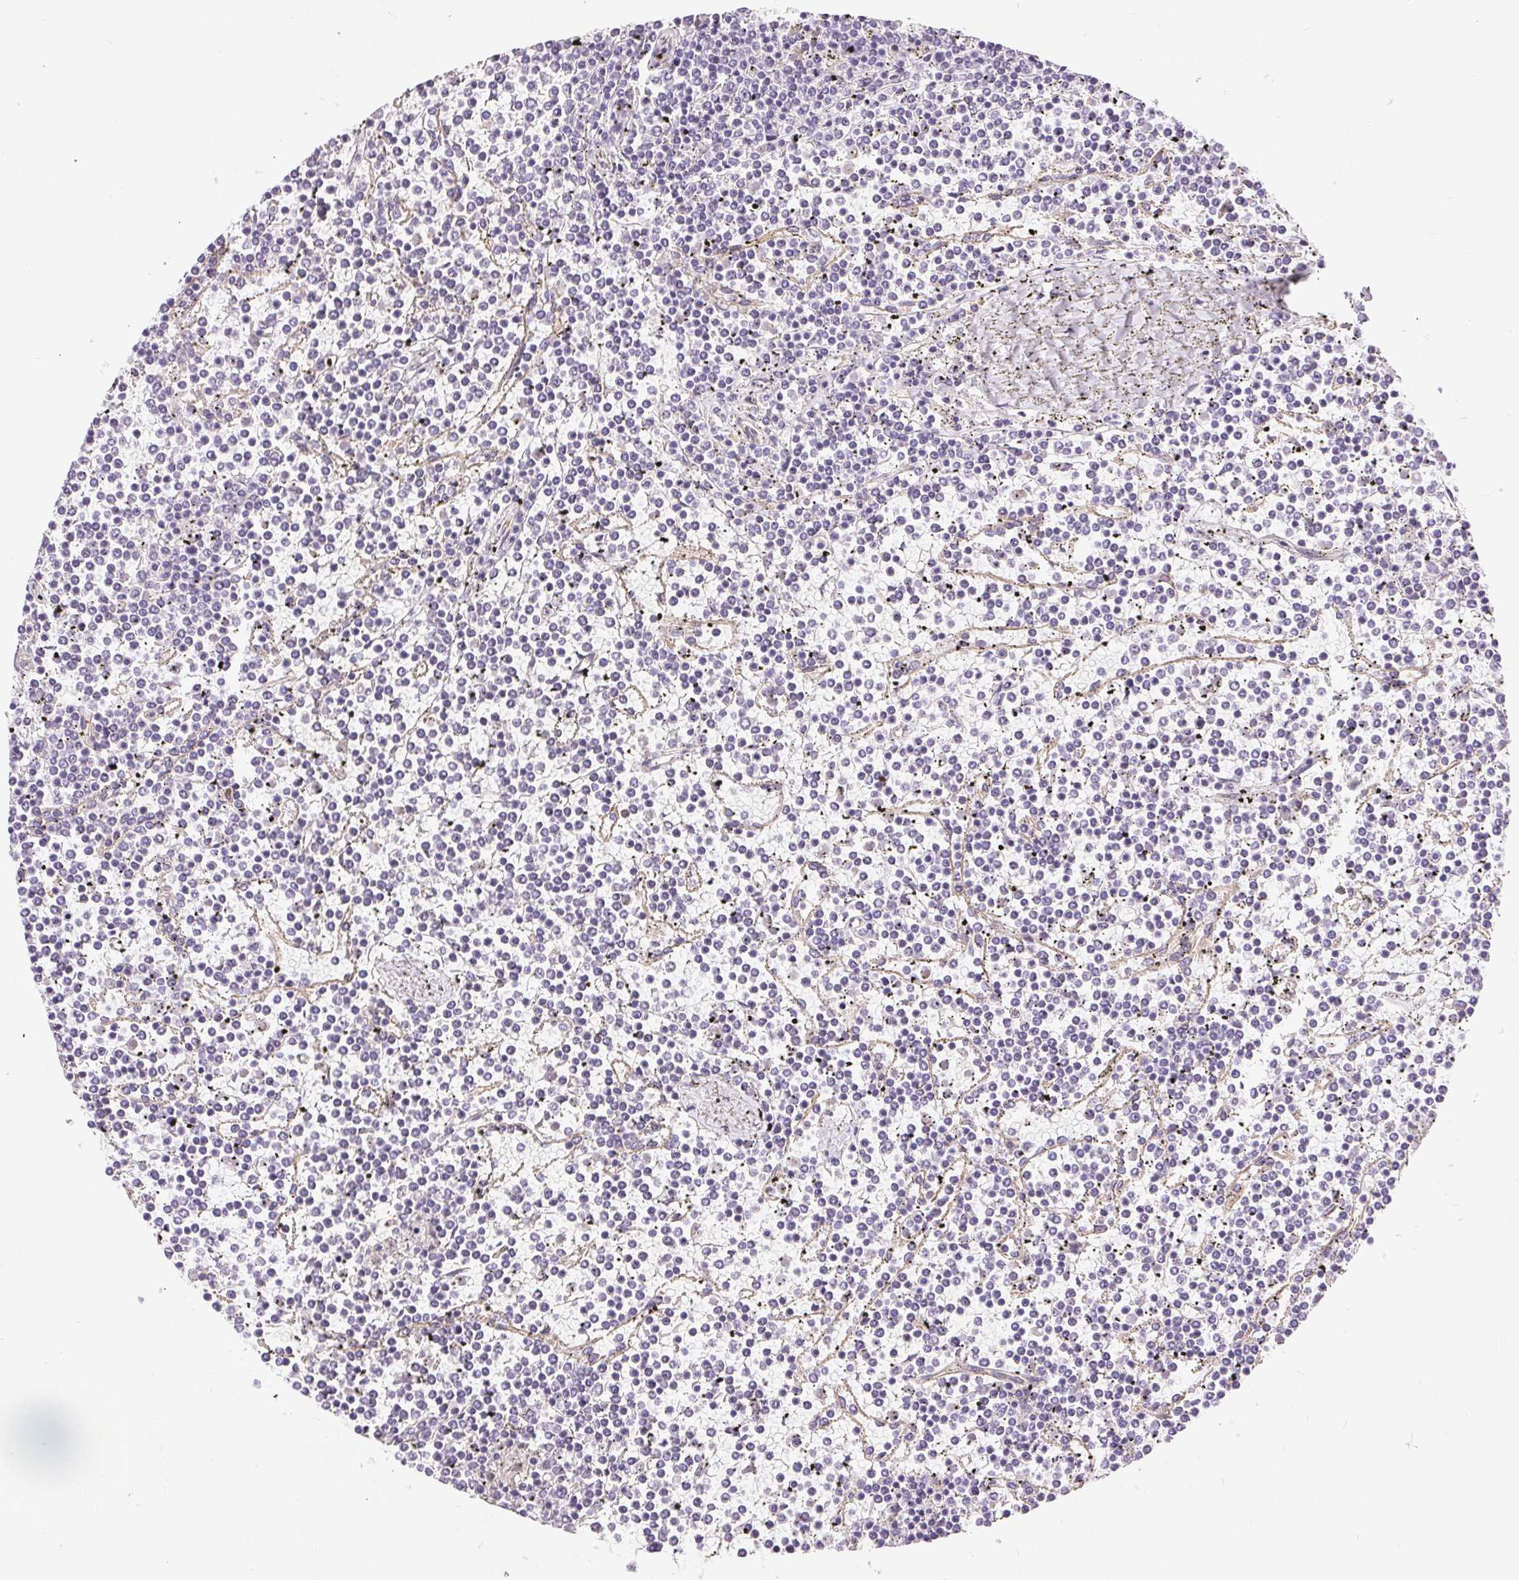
{"staining": {"intensity": "negative", "quantity": "none", "location": "none"}, "tissue": "lymphoma", "cell_type": "Tumor cells", "image_type": "cancer", "snomed": [{"axis": "morphology", "description": "Malignant lymphoma, non-Hodgkin's type, Low grade"}, {"axis": "topography", "description": "Spleen"}], "caption": "IHC image of neoplastic tissue: lymphoma stained with DAB (3,3'-diaminobenzidine) reveals no significant protein staining in tumor cells.", "gene": "GFAP", "patient": {"sex": "female", "age": 19}}